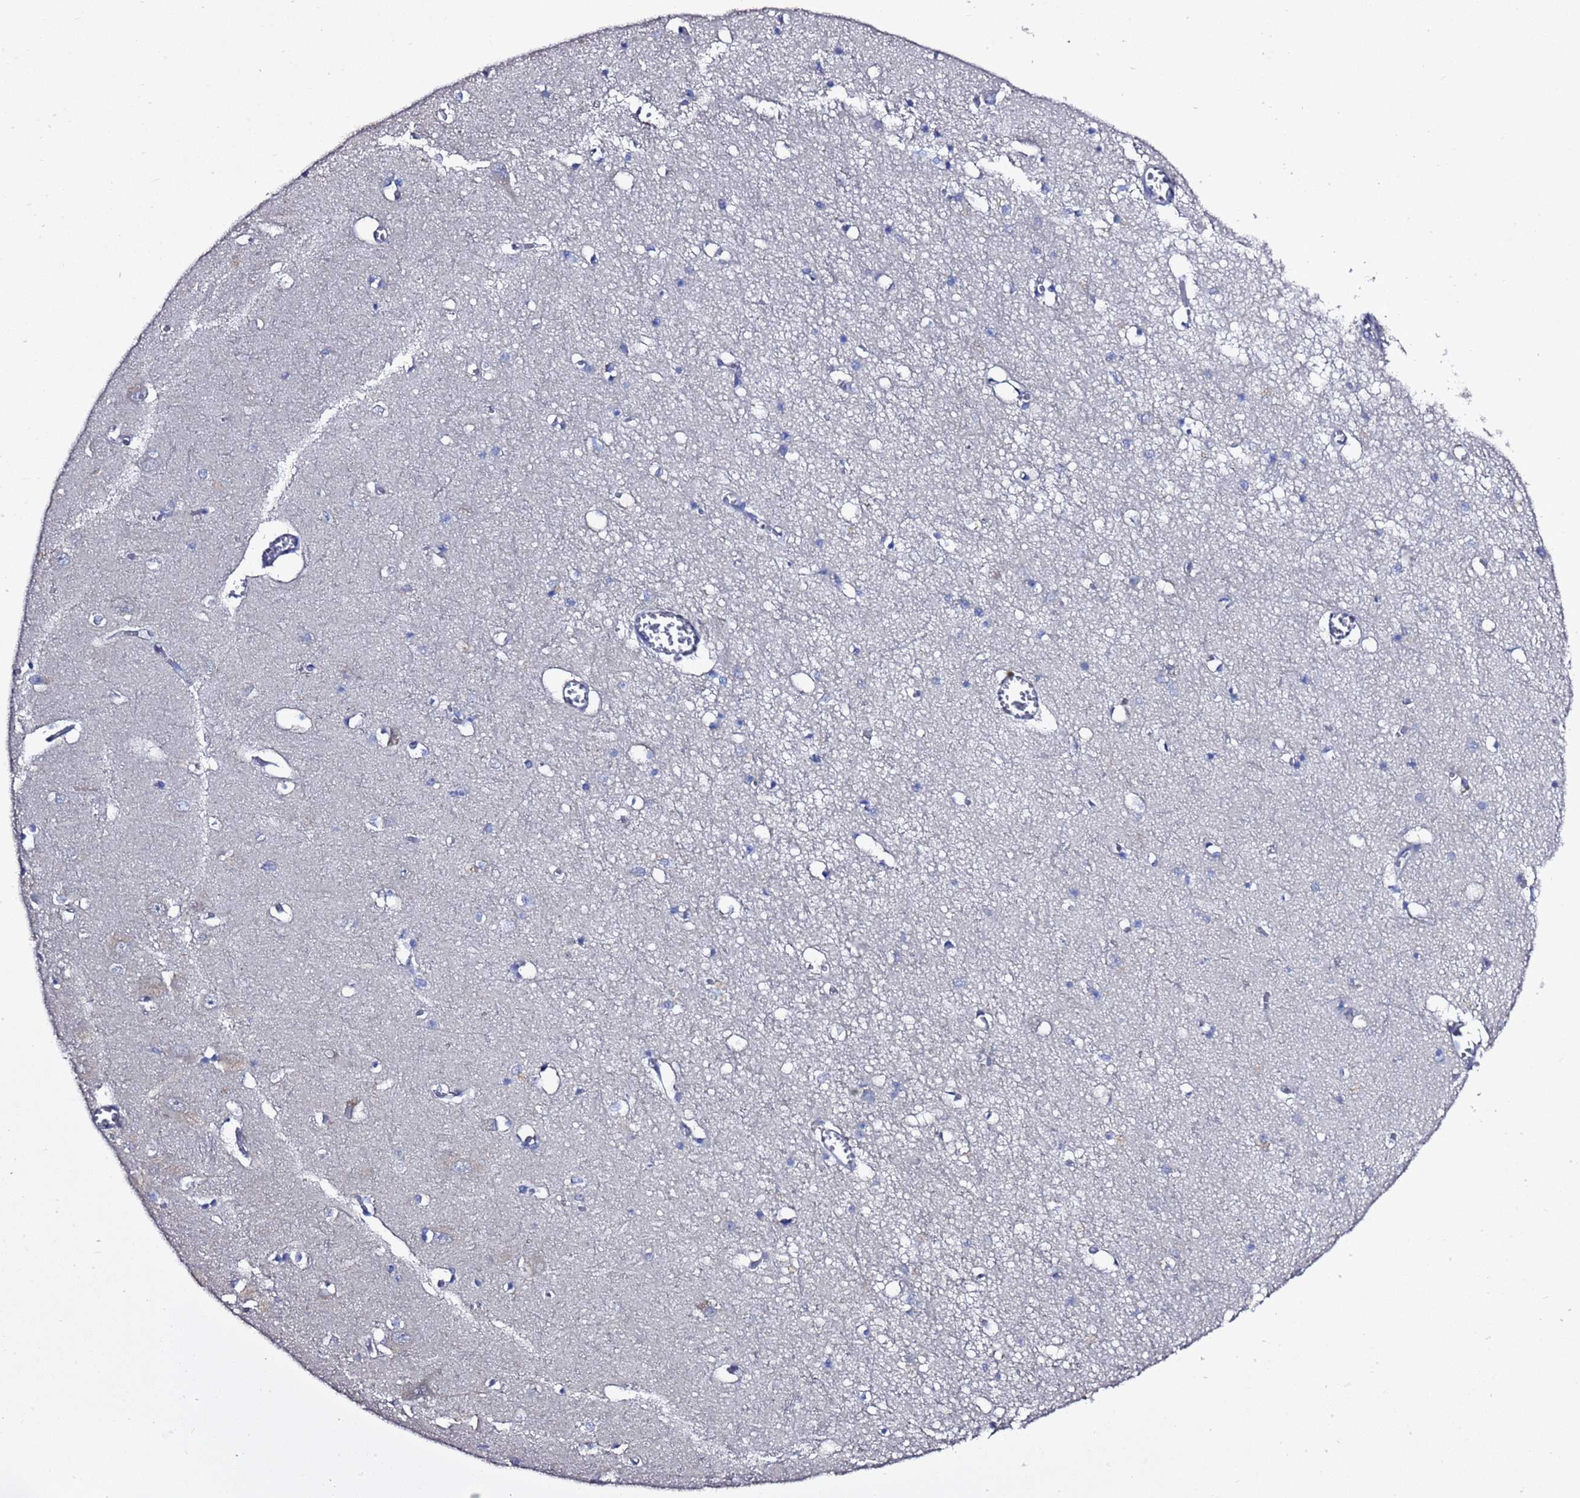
{"staining": {"intensity": "negative", "quantity": "none", "location": "none"}, "tissue": "hippocampus", "cell_type": "Glial cells", "image_type": "normal", "snomed": [{"axis": "morphology", "description": "Normal tissue, NOS"}, {"axis": "topography", "description": "Hippocampus"}], "caption": "IHC histopathology image of unremarkable hippocampus stained for a protein (brown), which shows no expression in glial cells.", "gene": "RABL2A", "patient": {"sex": "male", "age": 70}}